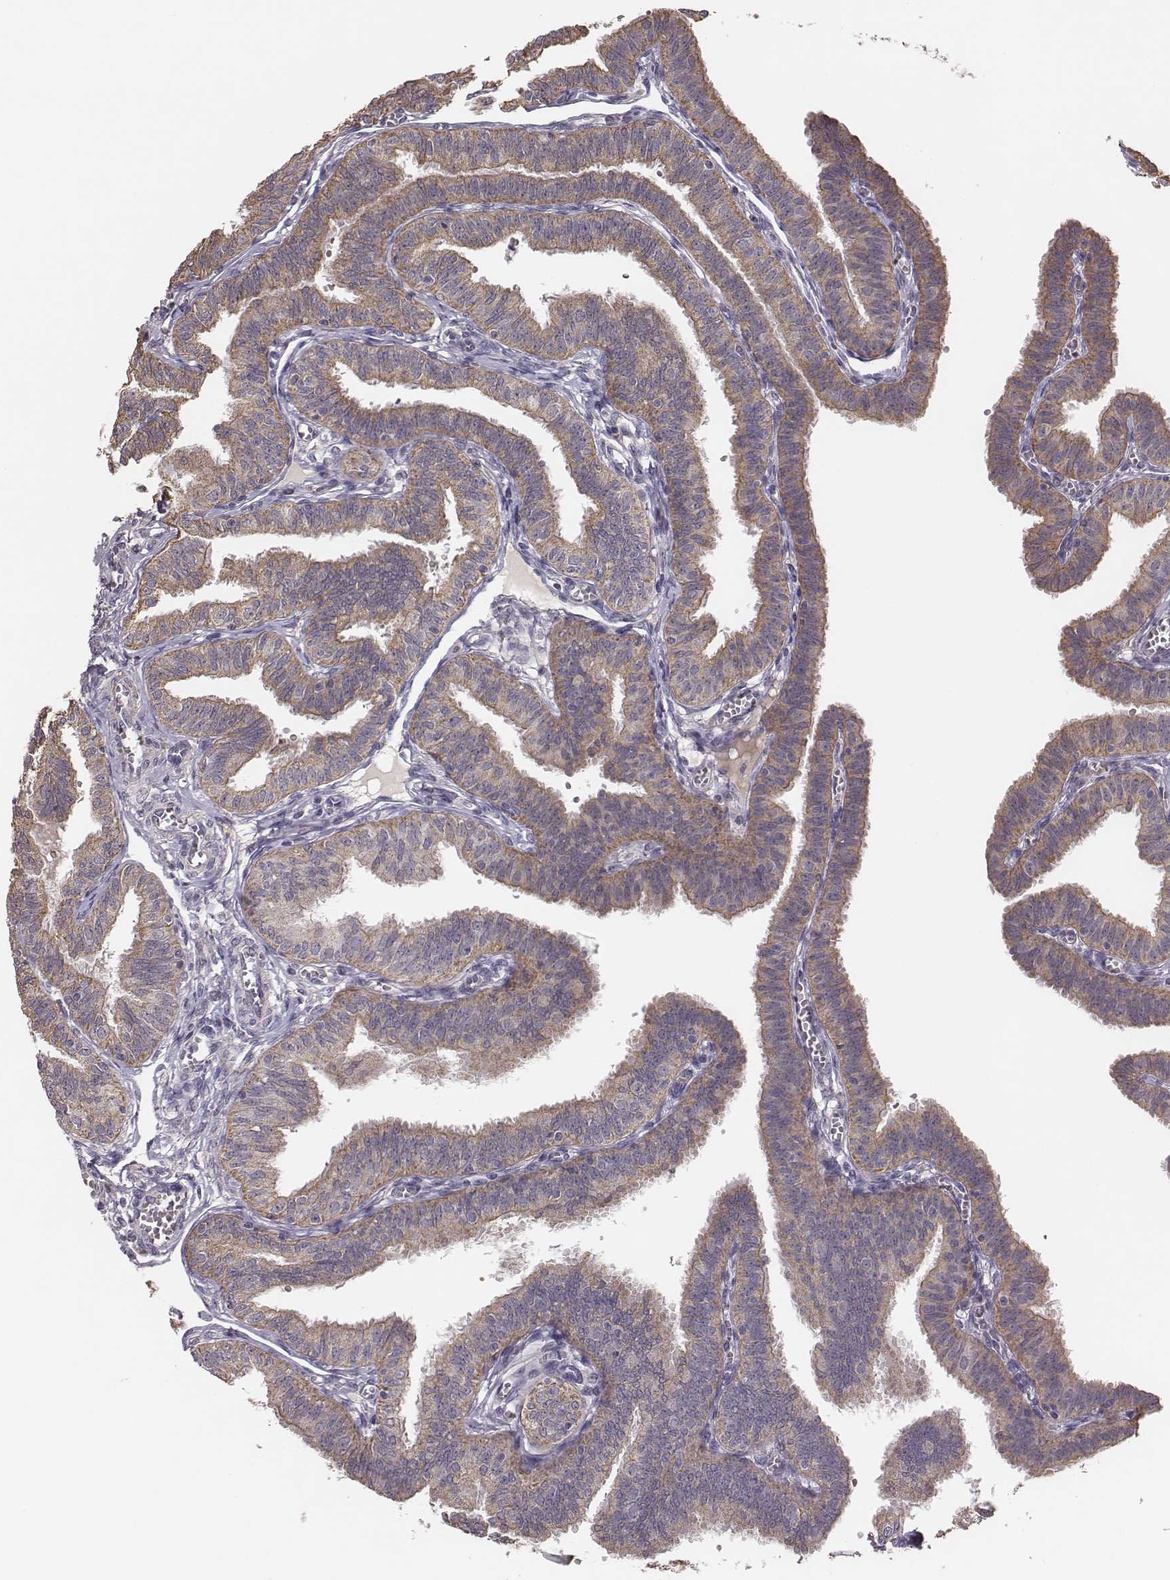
{"staining": {"intensity": "moderate", "quantity": ">75%", "location": "cytoplasmic/membranous"}, "tissue": "fallopian tube", "cell_type": "Glandular cells", "image_type": "normal", "snomed": [{"axis": "morphology", "description": "Normal tissue, NOS"}, {"axis": "topography", "description": "Fallopian tube"}], "caption": "This photomicrograph demonstrates IHC staining of normal human fallopian tube, with medium moderate cytoplasmic/membranous positivity in about >75% of glandular cells.", "gene": "HAVCR1", "patient": {"sex": "female", "age": 25}}